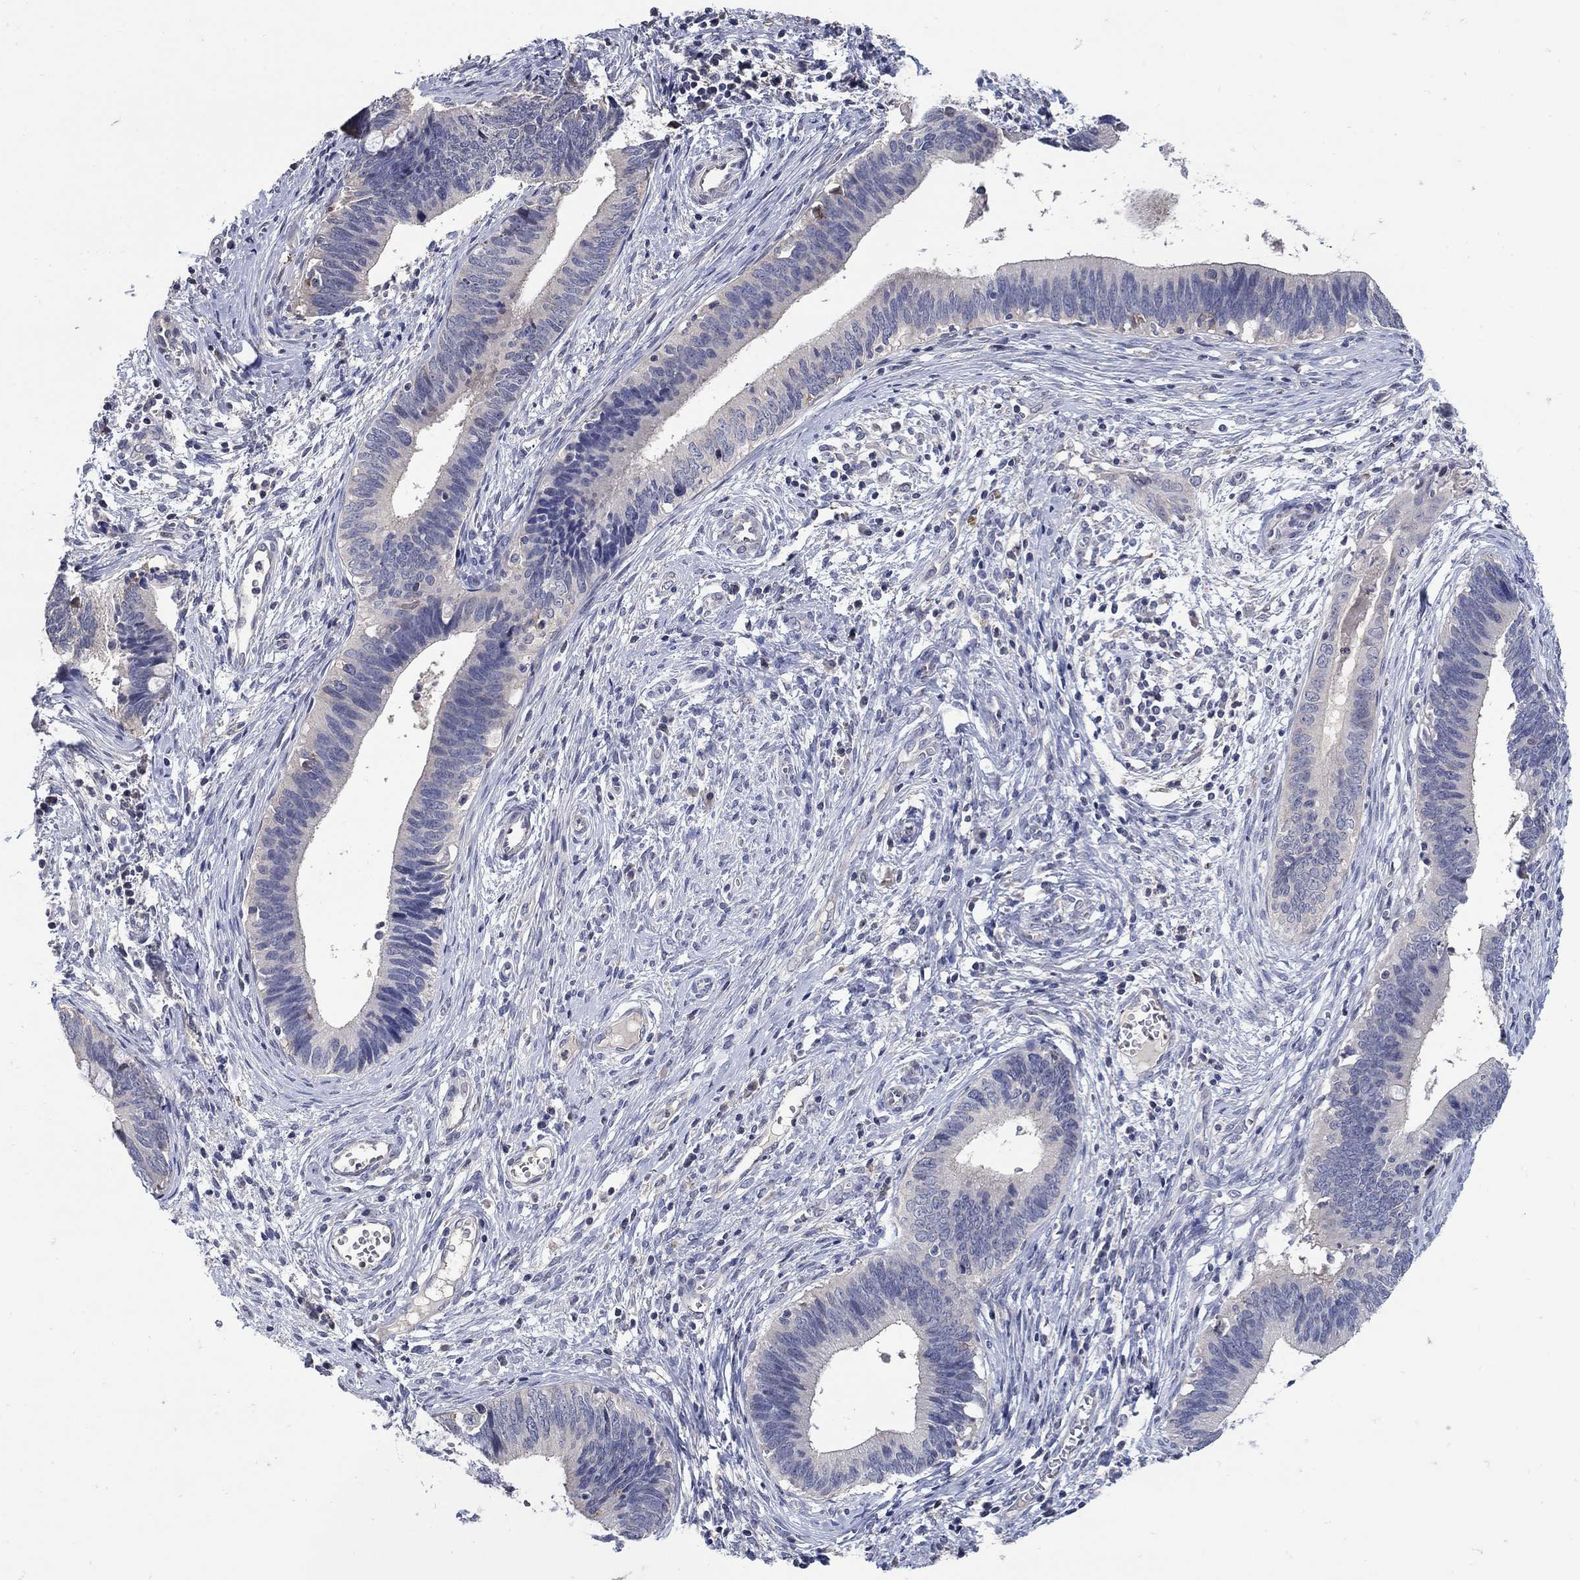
{"staining": {"intensity": "negative", "quantity": "none", "location": "none"}, "tissue": "cervical cancer", "cell_type": "Tumor cells", "image_type": "cancer", "snomed": [{"axis": "morphology", "description": "Adenocarcinoma, NOS"}, {"axis": "topography", "description": "Cervix"}], "caption": "There is no significant staining in tumor cells of cervical cancer (adenocarcinoma). (Brightfield microscopy of DAB immunohistochemistry (IHC) at high magnification).", "gene": "CETN1", "patient": {"sex": "female", "age": 42}}